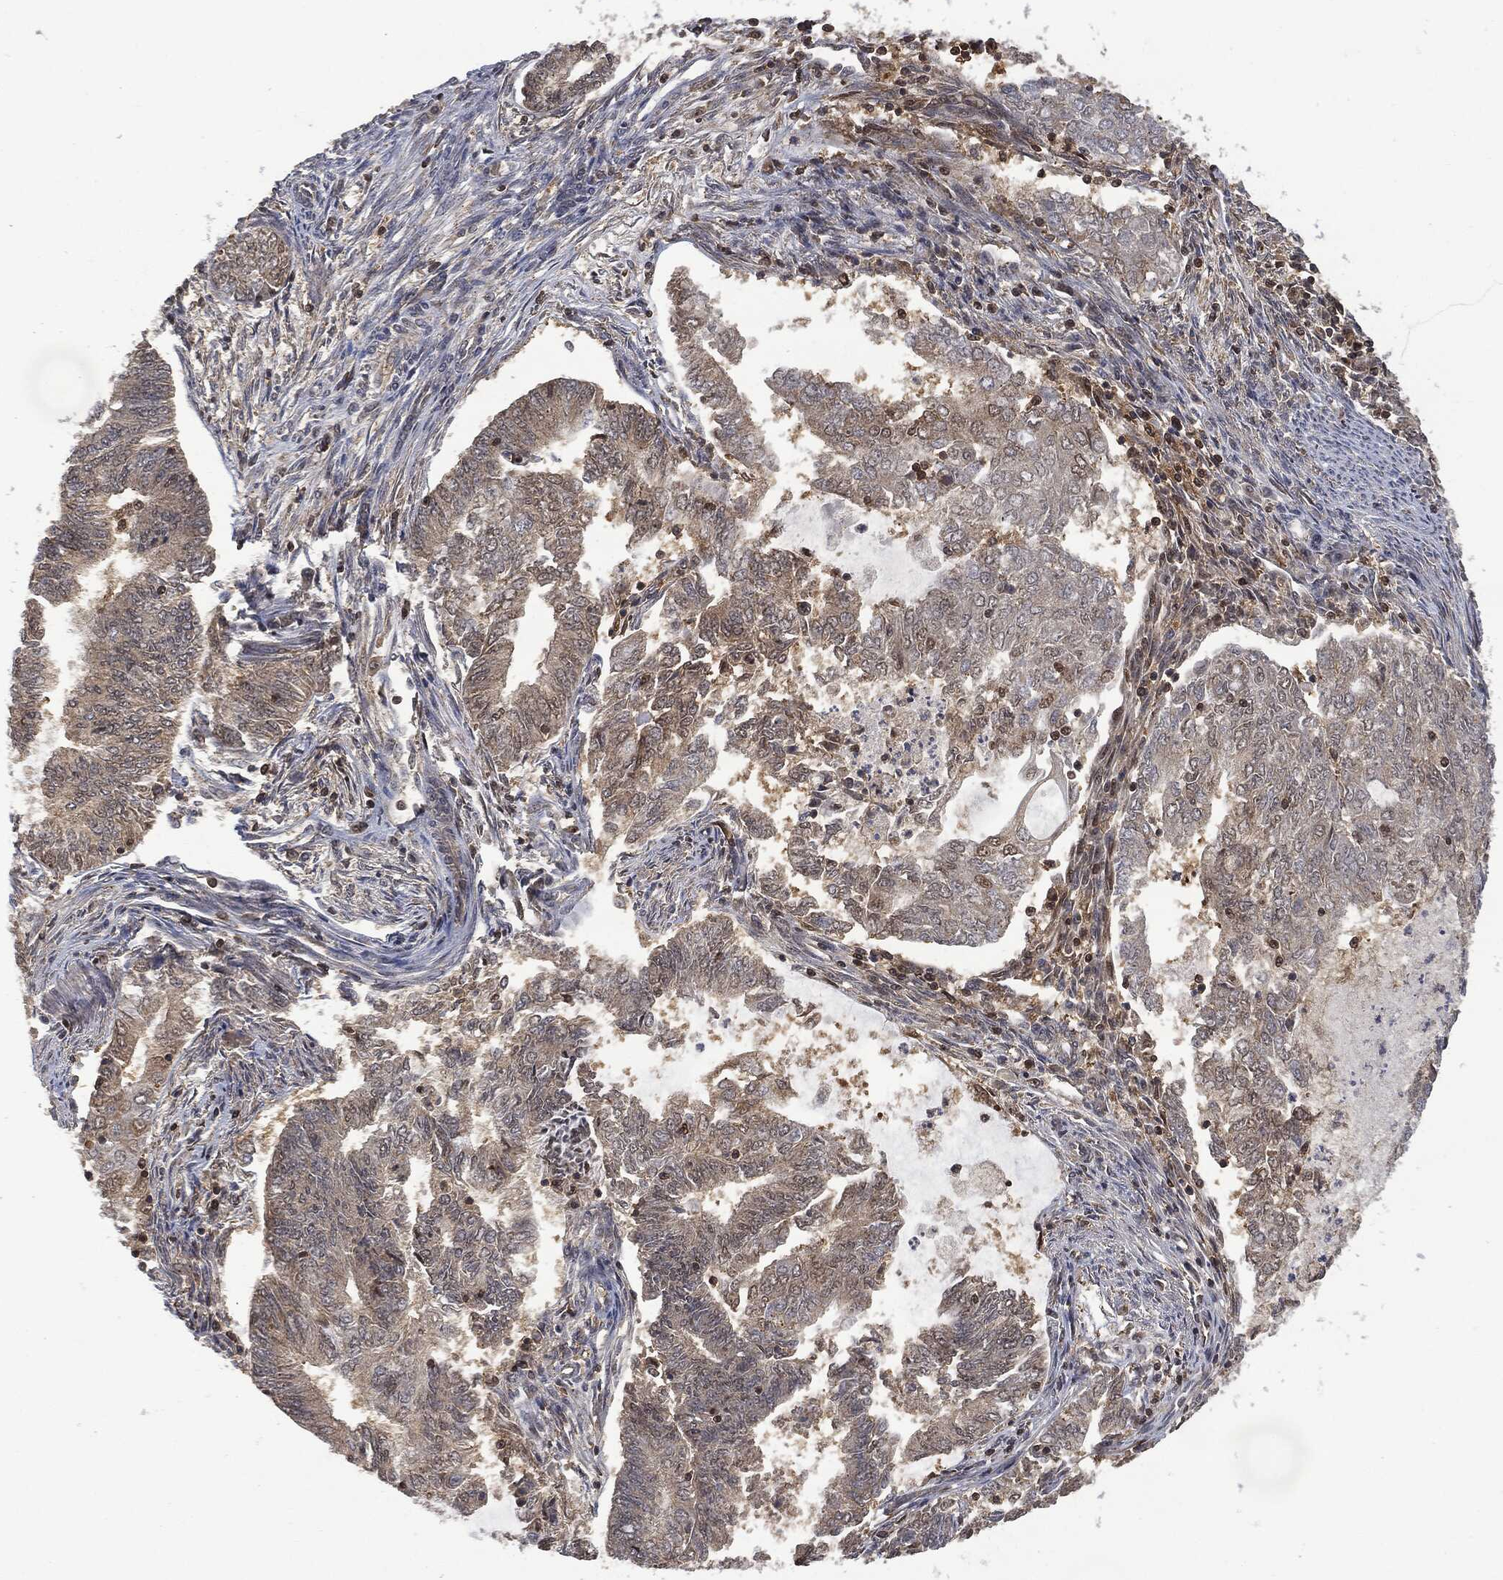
{"staining": {"intensity": "weak", "quantity": "25%-75%", "location": "cytoplasmic/membranous"}, "tissue": "endometrial cancer", "cell_type": "Tumor cells", "image_type": "cancer", "snomed": [{"axis": "morphology", "description": "Adenocarcinoma, NOS"}, {"axis": "topography", "description": "Endometrium"}], "caption": "The image reveals staining of endometrial cancer (adenocarcinoma), revealing weak cytoplasmic/membranous protein positivity (brown color) within tumor cells.", "gene": "PSMB10", "patient": {"sex": "female", "age": 62}}